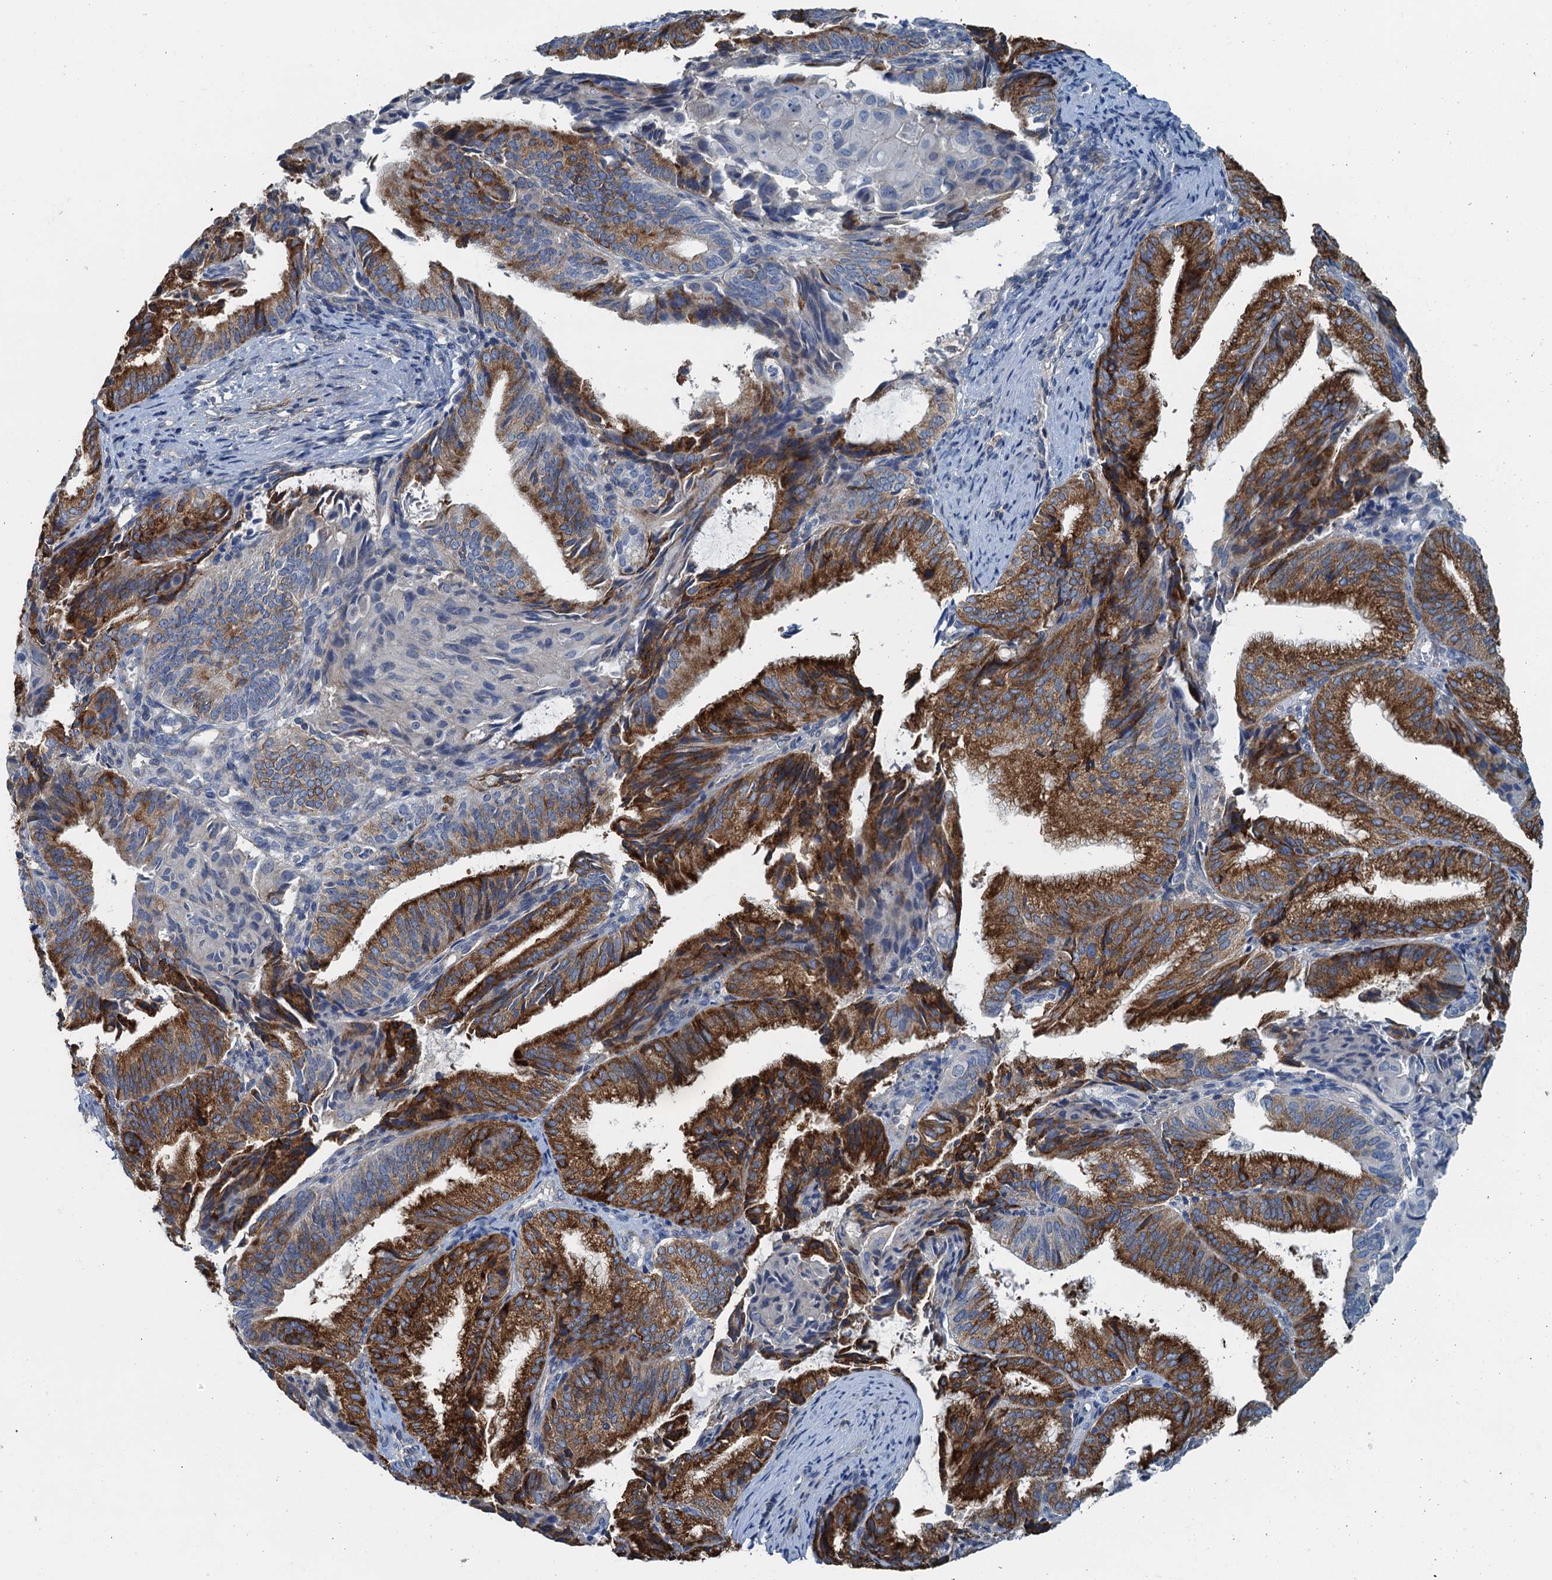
{"staining": {"intensity": "strong", "quantity": ">75%", "location": "cytoplasmic/membranous"}, "tissue": "endometrial cancer", "cell_type": "Tumor cells", "image_type": "cancer", "snomed": [{"axis": "morphology", "description": "Adenocarcinoma, NOS"}, {"axis": "topography", "description": "Endometrium"}], "caption": "Immunohistochemistry (IHC) staining of adenocarcinoma (endometrial), which exhibits high levels of strong cytoplasmic/membranous expression in approximately >75% of tumor cells indicating strong cytoplasmic/membranous protein positivity. The staining was performed using DAB (brown) for protein detection and nuclei were counterstained in hematoxylin (blue).", "gene": "THAP10", "patient": {"sex": "female", "age": 49}}